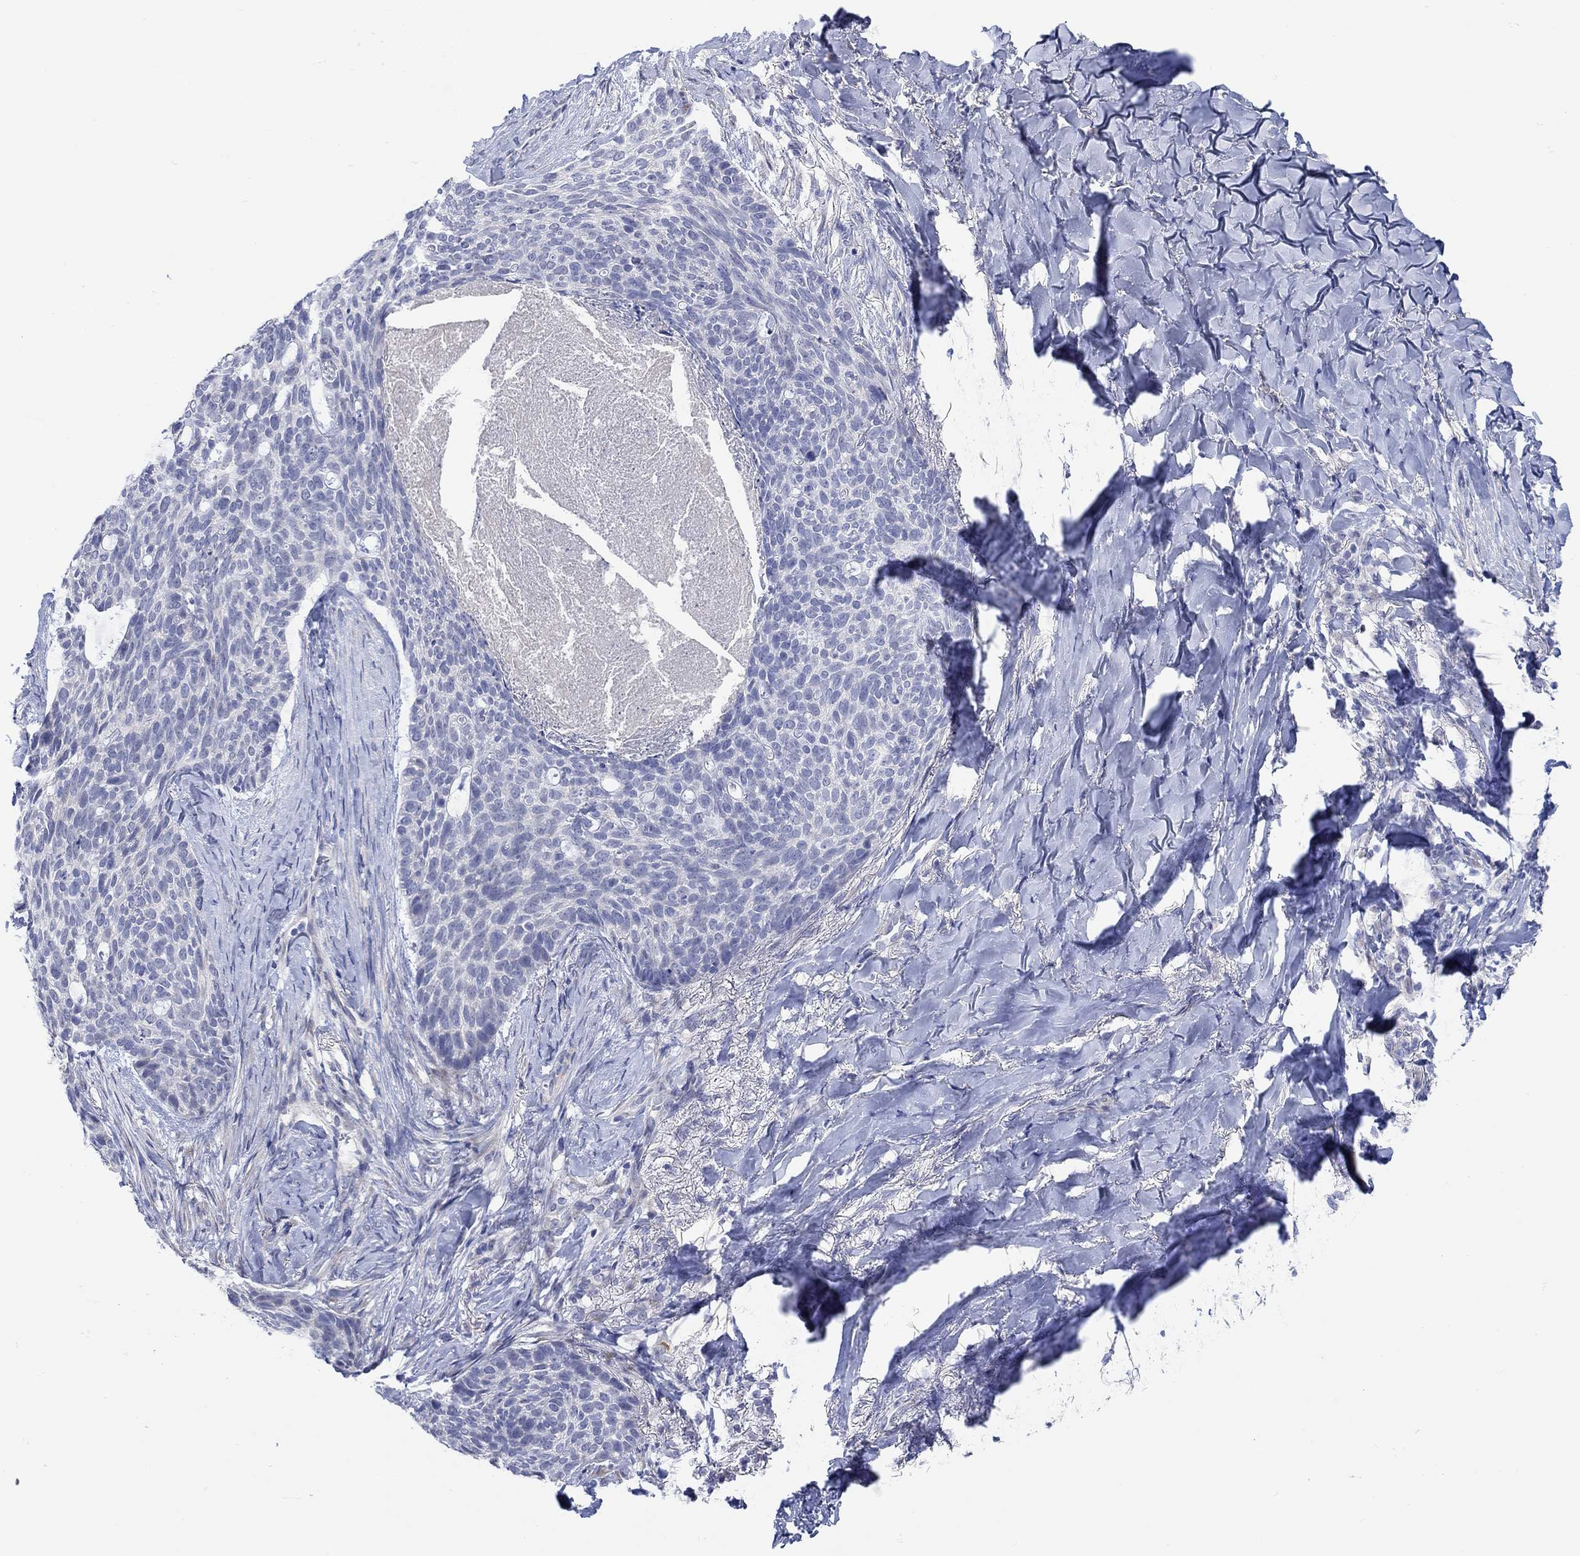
{"staining": {"intensity": "negative", "quantity": "none", "location": "none"}, "tissue": "skin cancer", "cell_type": "Tumor cells", "image_type": "cancer", "snomed": [{"axis": "morphology", "description": "Basal cell carcinoma"}, {"axis": "topography", "description": "Skin"}], "caption": "Skin cancer (basal cell carcinoma) was stained to show a protein in brown. There is no significant positivity in tumor cells.", "gene": "KRT222", "patient": {"sex": "female", "age": 69}}